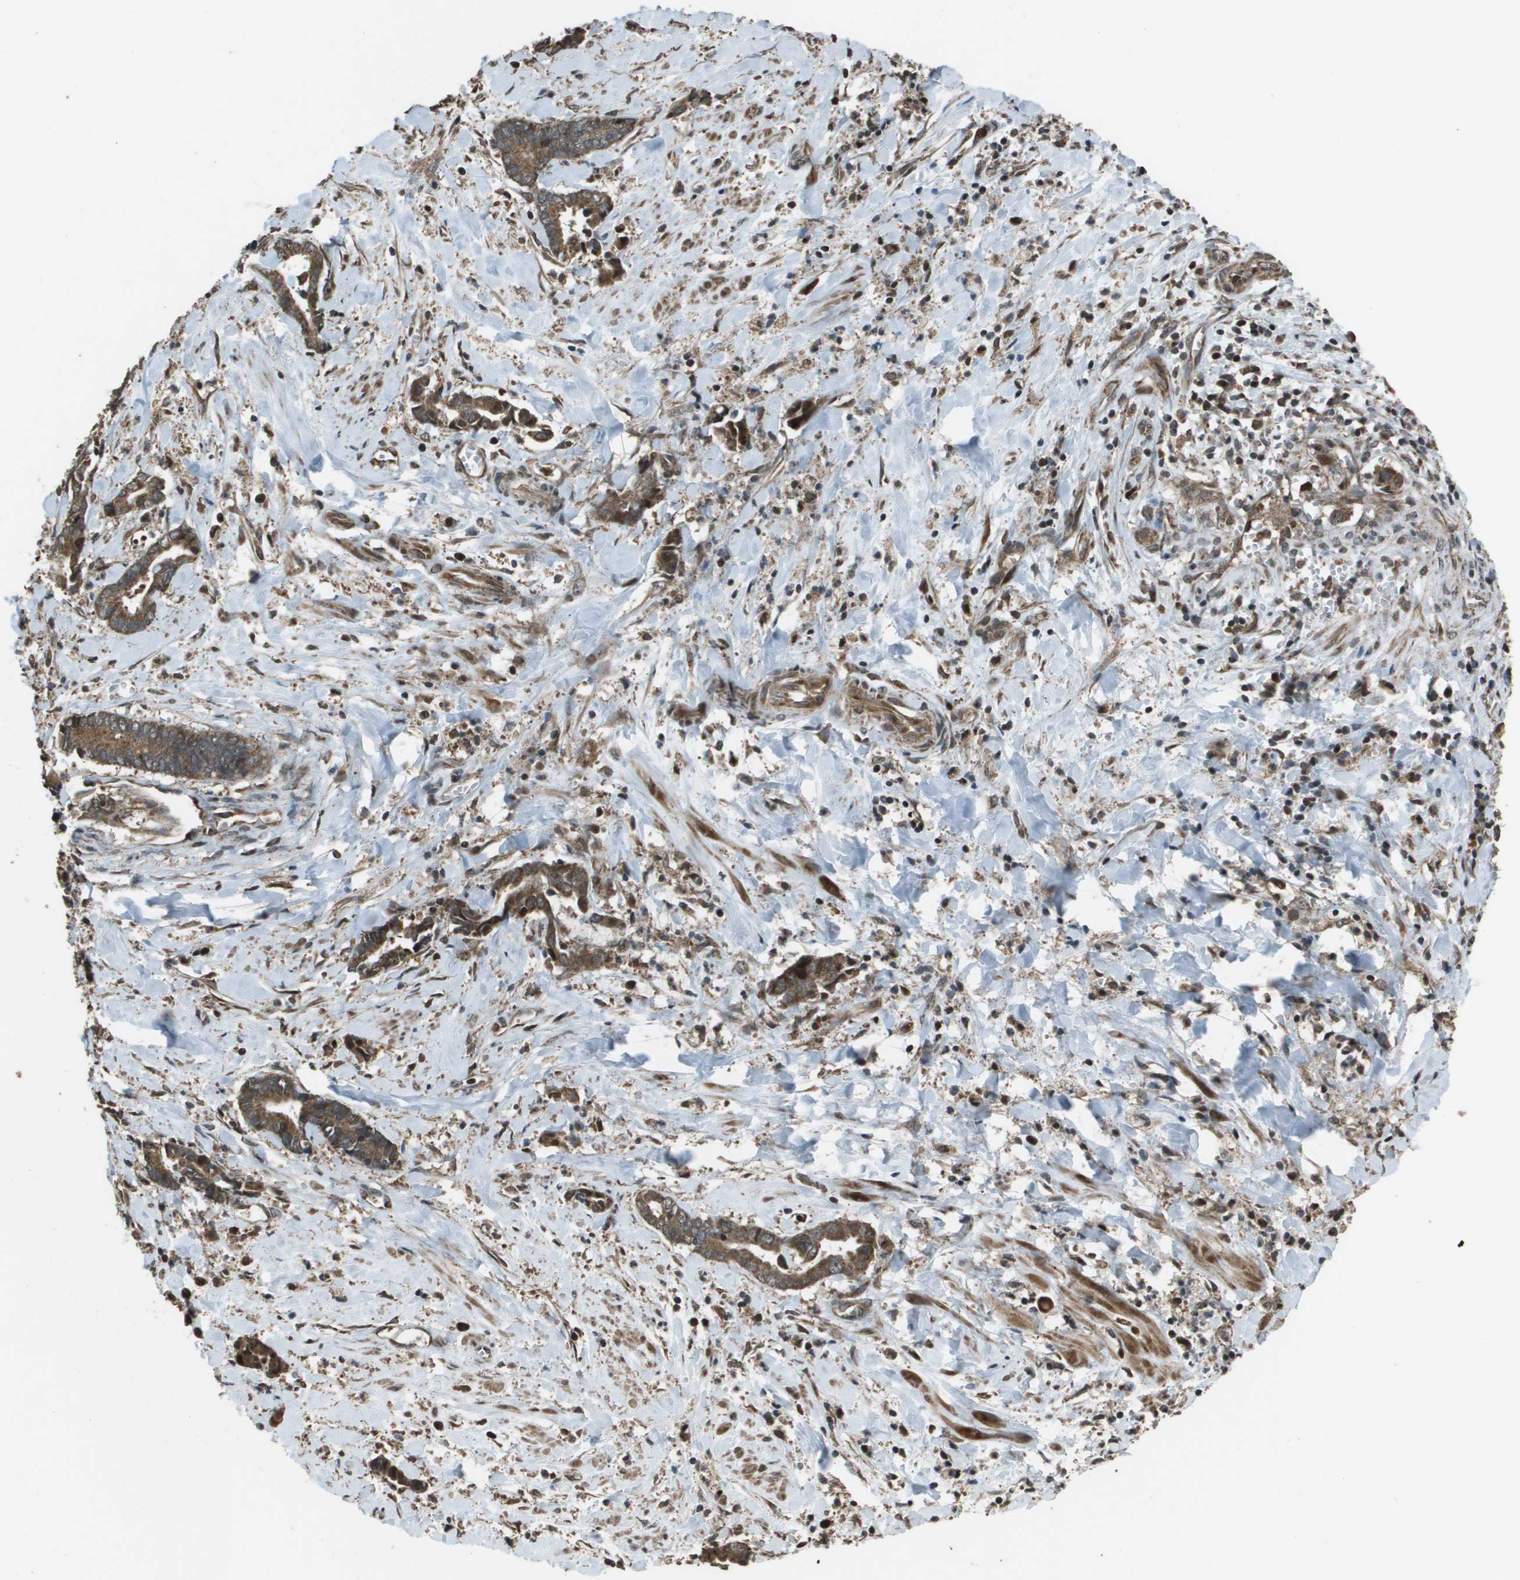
{"staining": {"intensity": "strong", "quantity": ">75%", "location": "cytoplasmic/membranous"}, "tissue": "cervical cancer", "cell_type": "Tumor cells", "image_type": "cancer", "snomed": [{"axis": "morphology", "description": "Adenocarcinoma, NOS"}, {"axis": "topography", "description": "Cervix"}], "caption": "A photomicrograph of human cervical cancer (adenocarcinoma) stained for a protein displays strong cytoplasmic/membranous brown staining in tumor cells. The staining is performed using DAB brown chromogen to label protein expression. The nuclei are counter-stained blue using hematoxylin.", "gene": "FIG4", "patient": {"sex": "female", "age": 44}}